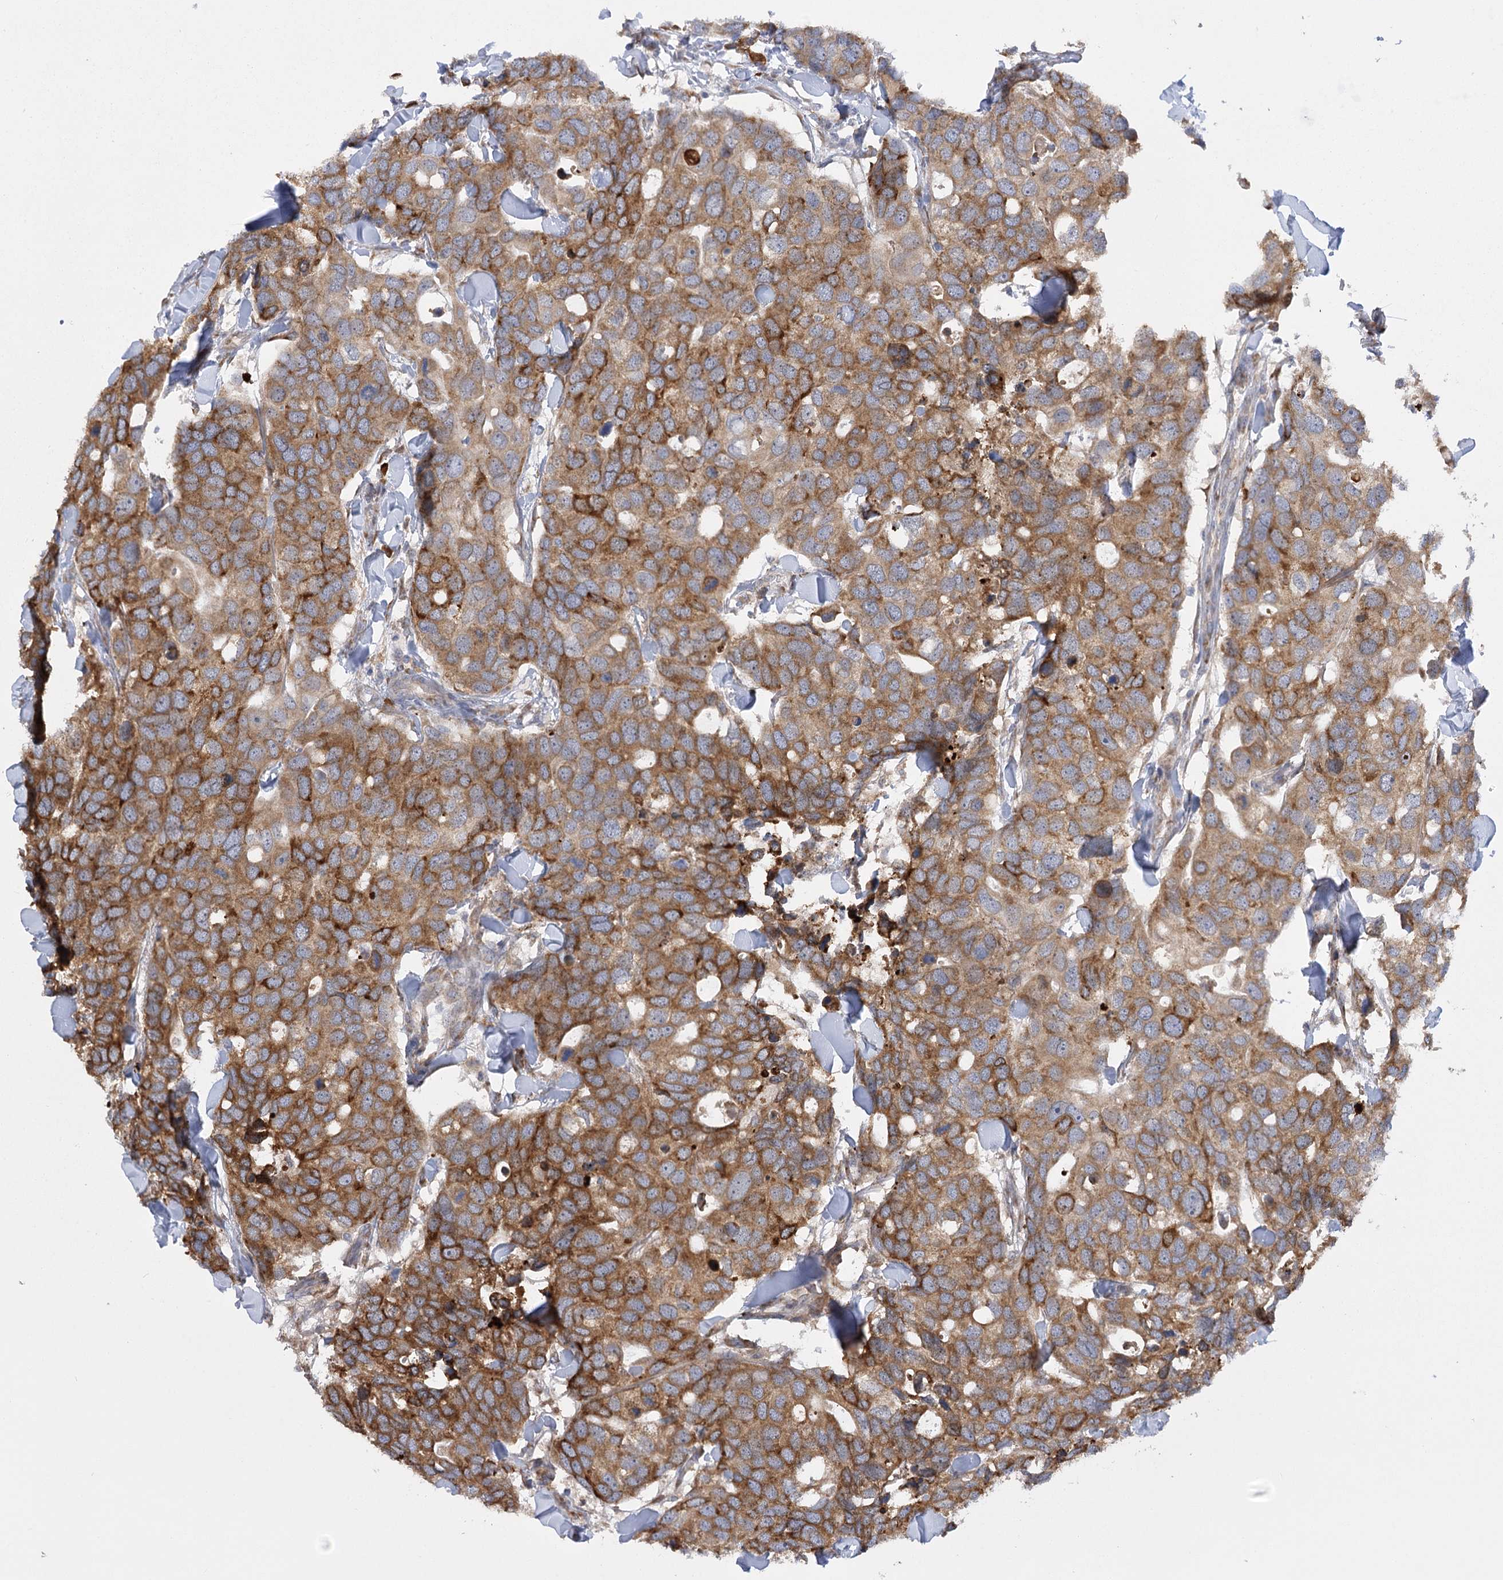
{"staining": {"intensity": "moderate", "quantity": ">75%", "location": "cytoplasmic/membranous"}, "tissue": "breast cancer", "cell_type": "Tumor cells", "image_type": "cancer", "snomed": [{"axis": "morphology", "description": "Duct carcinoma"}, {"axis": "topography", "description": "Breast"}], "caption": "Human breast cancer (invasive ductal carcinoma) stained with a brown dye reveals moderate cytoplasmic/membranous positive positivity in about >75% of tumor cells.", "gene": "NCKAP5", "patient": {"sex": "female", "age": 83}}